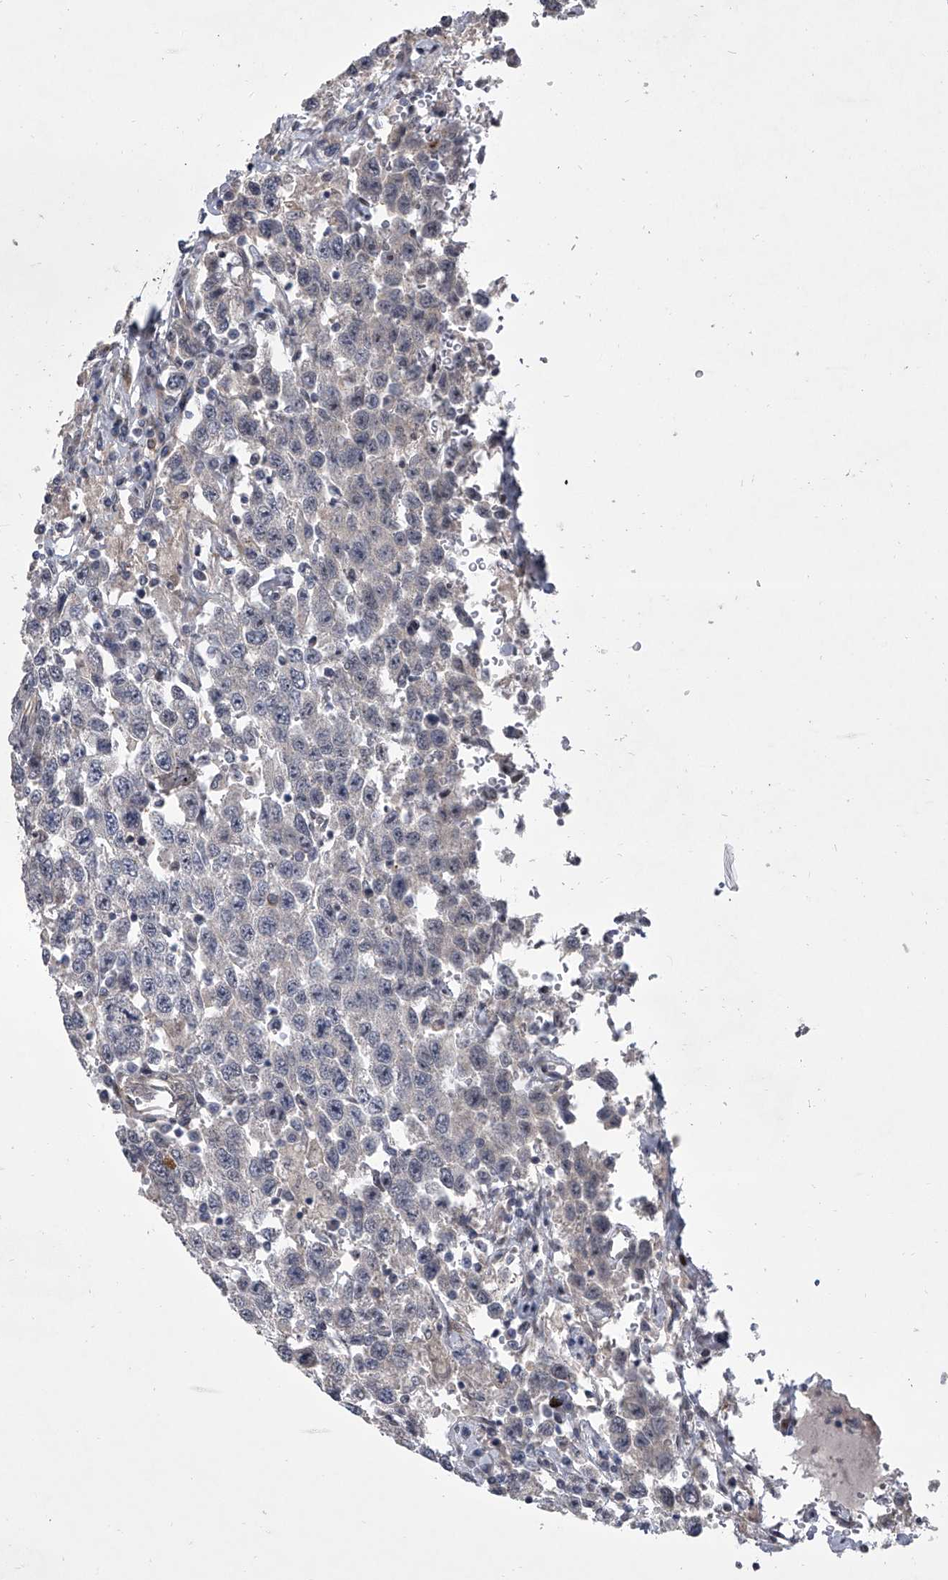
{"staining": {"intensity": "negative", "quantity": "none", "location": "none"}, "tissue": "testis cancer", "cell_type": "Tumor cells", "image_type": "cancer", "snomed": [{"axis": "morphology", "description": "Seminoma, NOS"}, {"axis": "topography", "description": "Testis"}], "caption": "A histopathology image of seminoma (testis) stained for a protein reveals no brown staining in tumor cells. Brightfield microscopy of immunohistochemistry stained with DAB (3,3'-diaminobenzidine) (brown) and hematoxylin (blue), captured at high magnification.", "gene": "HEATR6", "patient": {"sex": "male", "age": 41}}